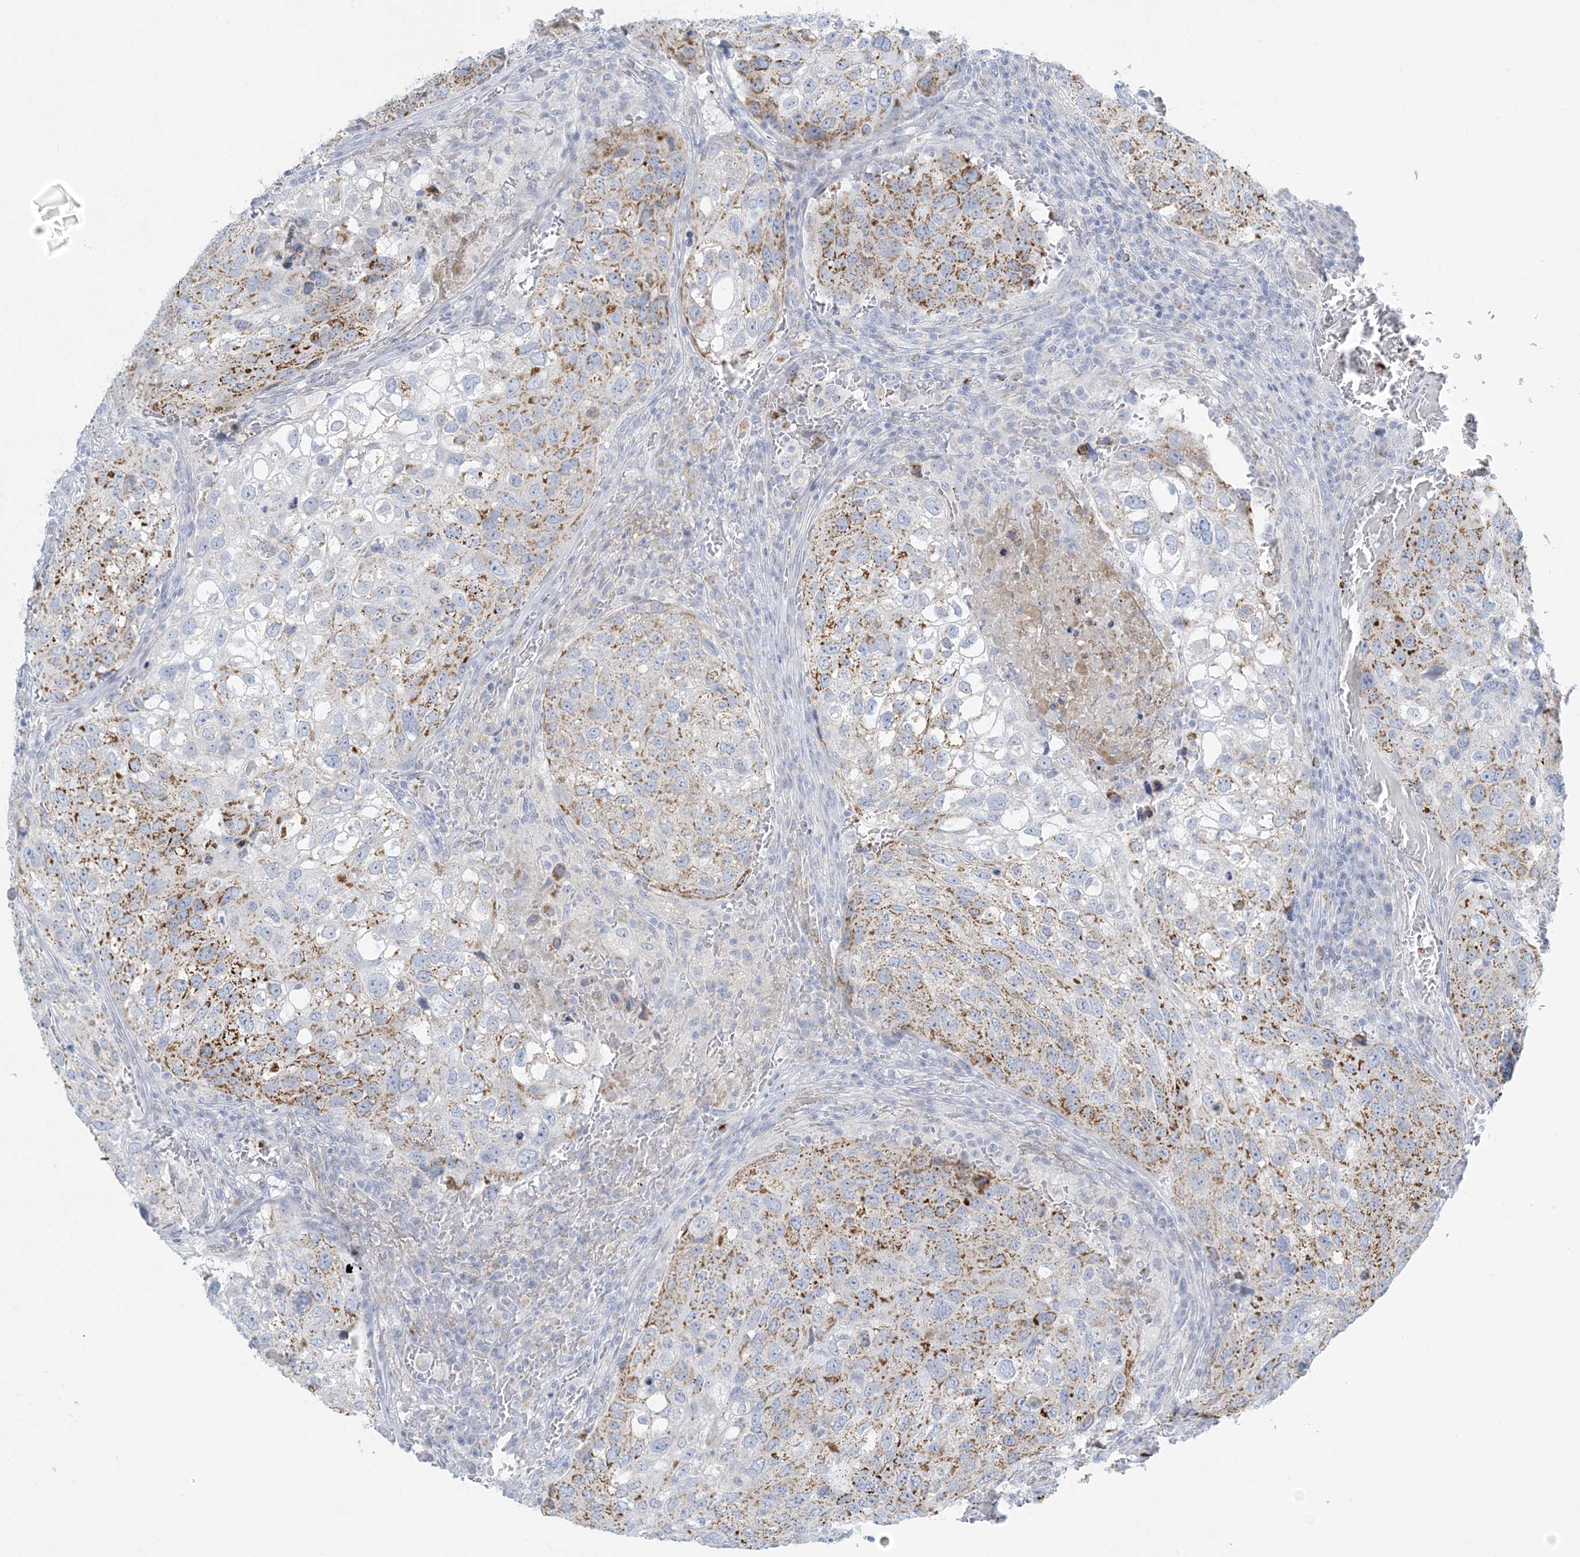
{"staining": {"intensity": "moderate", "quantity": "25%-75%", "location": "cytoplasmic/membranous"}, "tissue": "urothelial cancer", "cell_type": "Tumor cells", "image_type": "cancer", "snomed": [{"axis": "morphology", "description": "Urothelial carcinoma, High grade"}, {"axis": "topography", "description": "Lymph node"}, {"axis": "topography", "description": "Urinary bladder"}], "caption": "Protein expression analysis of human urothelial carcinoma (high-grade) reveals moderate cytoplasmic/membranous expression in approximately 25%-75% of tumor cells.", "gene": "ZDHHC4", "patient": {"sex": "male", "age": 51}}